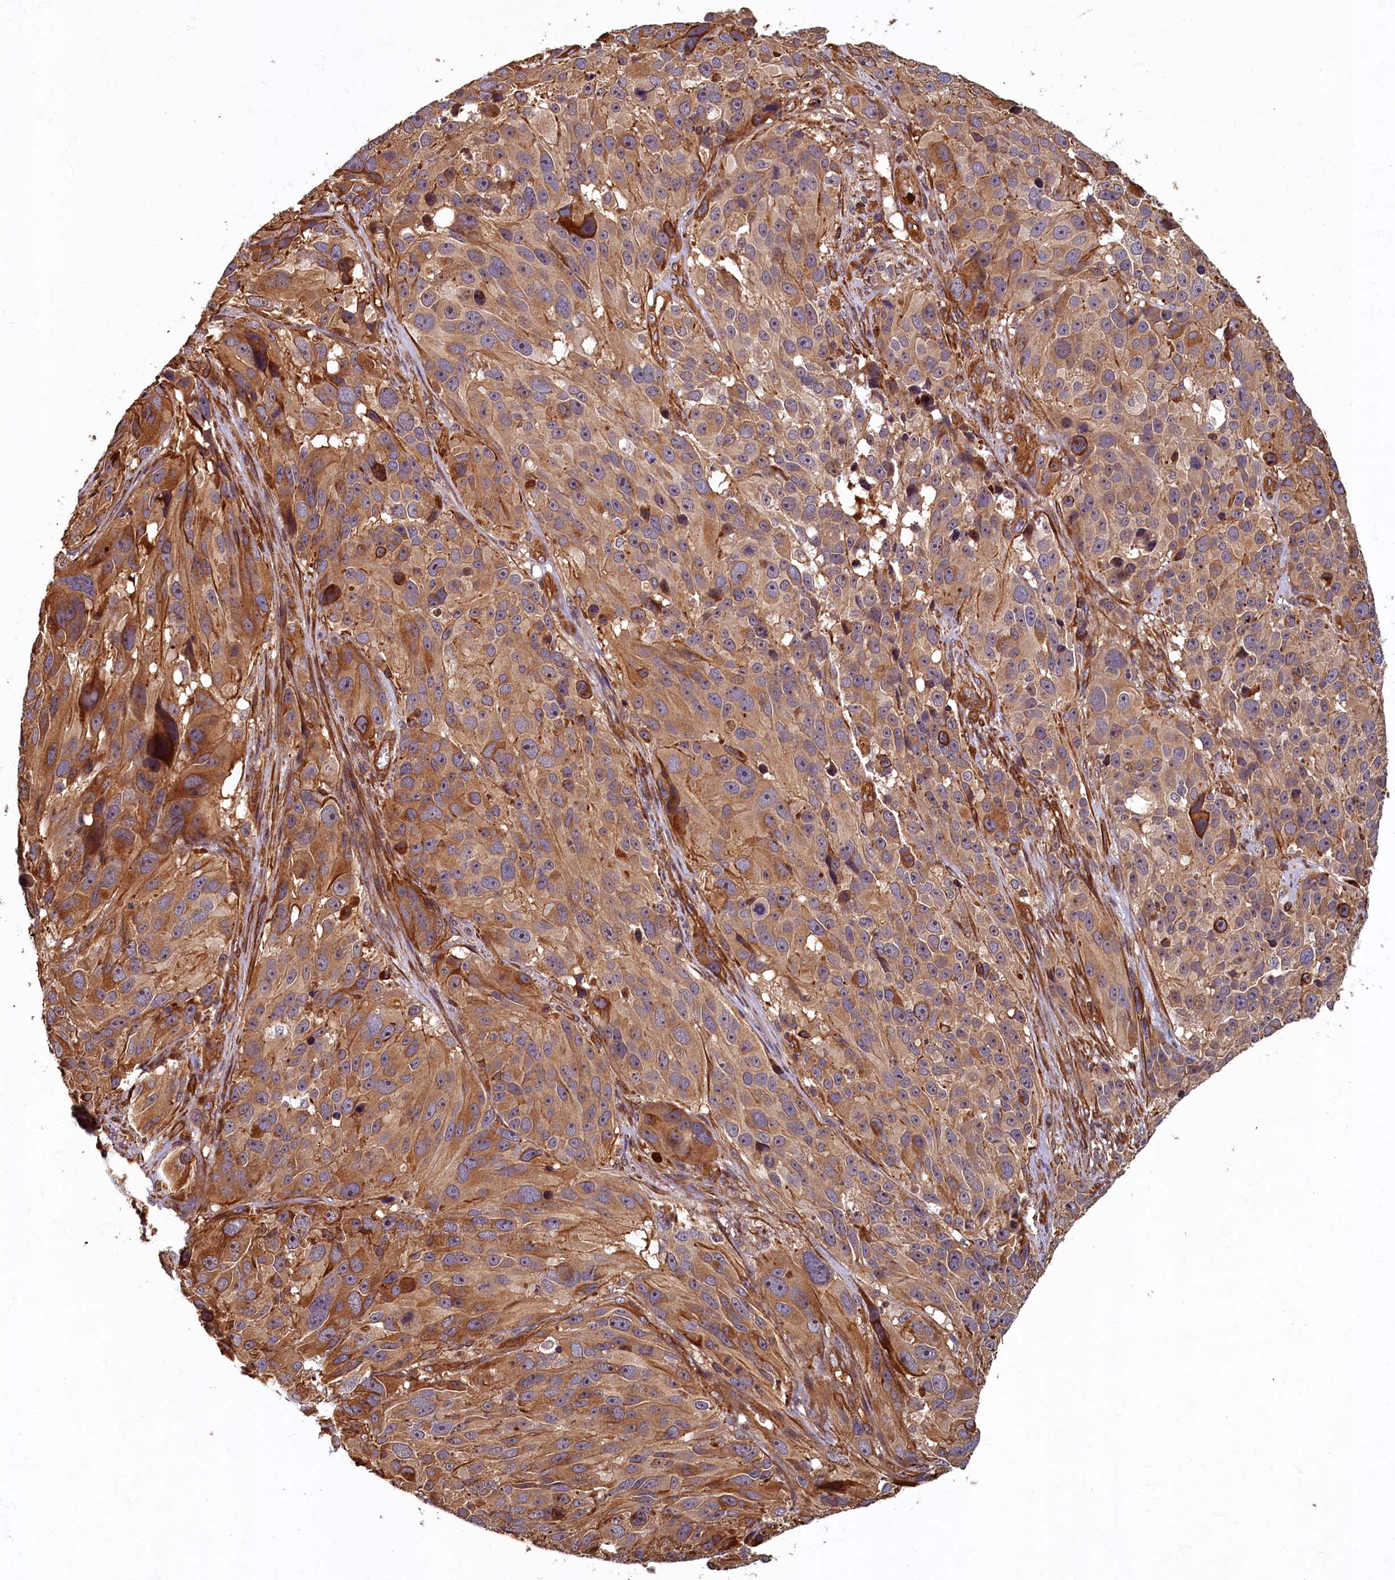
{"staining": {"intensity": "moderate", "quantity": ">75%", "location": "cytoplasmic/membranous"}, "tissue": "melanoma", "cell_type": "Tumor cells", "image_type": "cancer", "snomed": [{"axis": "morphology", "description": "Malignant melanoma, NOS"}, {"axis": "topography", "description": "Skin"}], "caption": "Melanoma stained for a protein shows moderate cytoplasmic/membranous positivity in tumor cells. (DAB IHC, brown staining for protein, blue staining for nuclei).", "gene": "CCDC102B", "patient": {"sex": "male", "age": 84}}